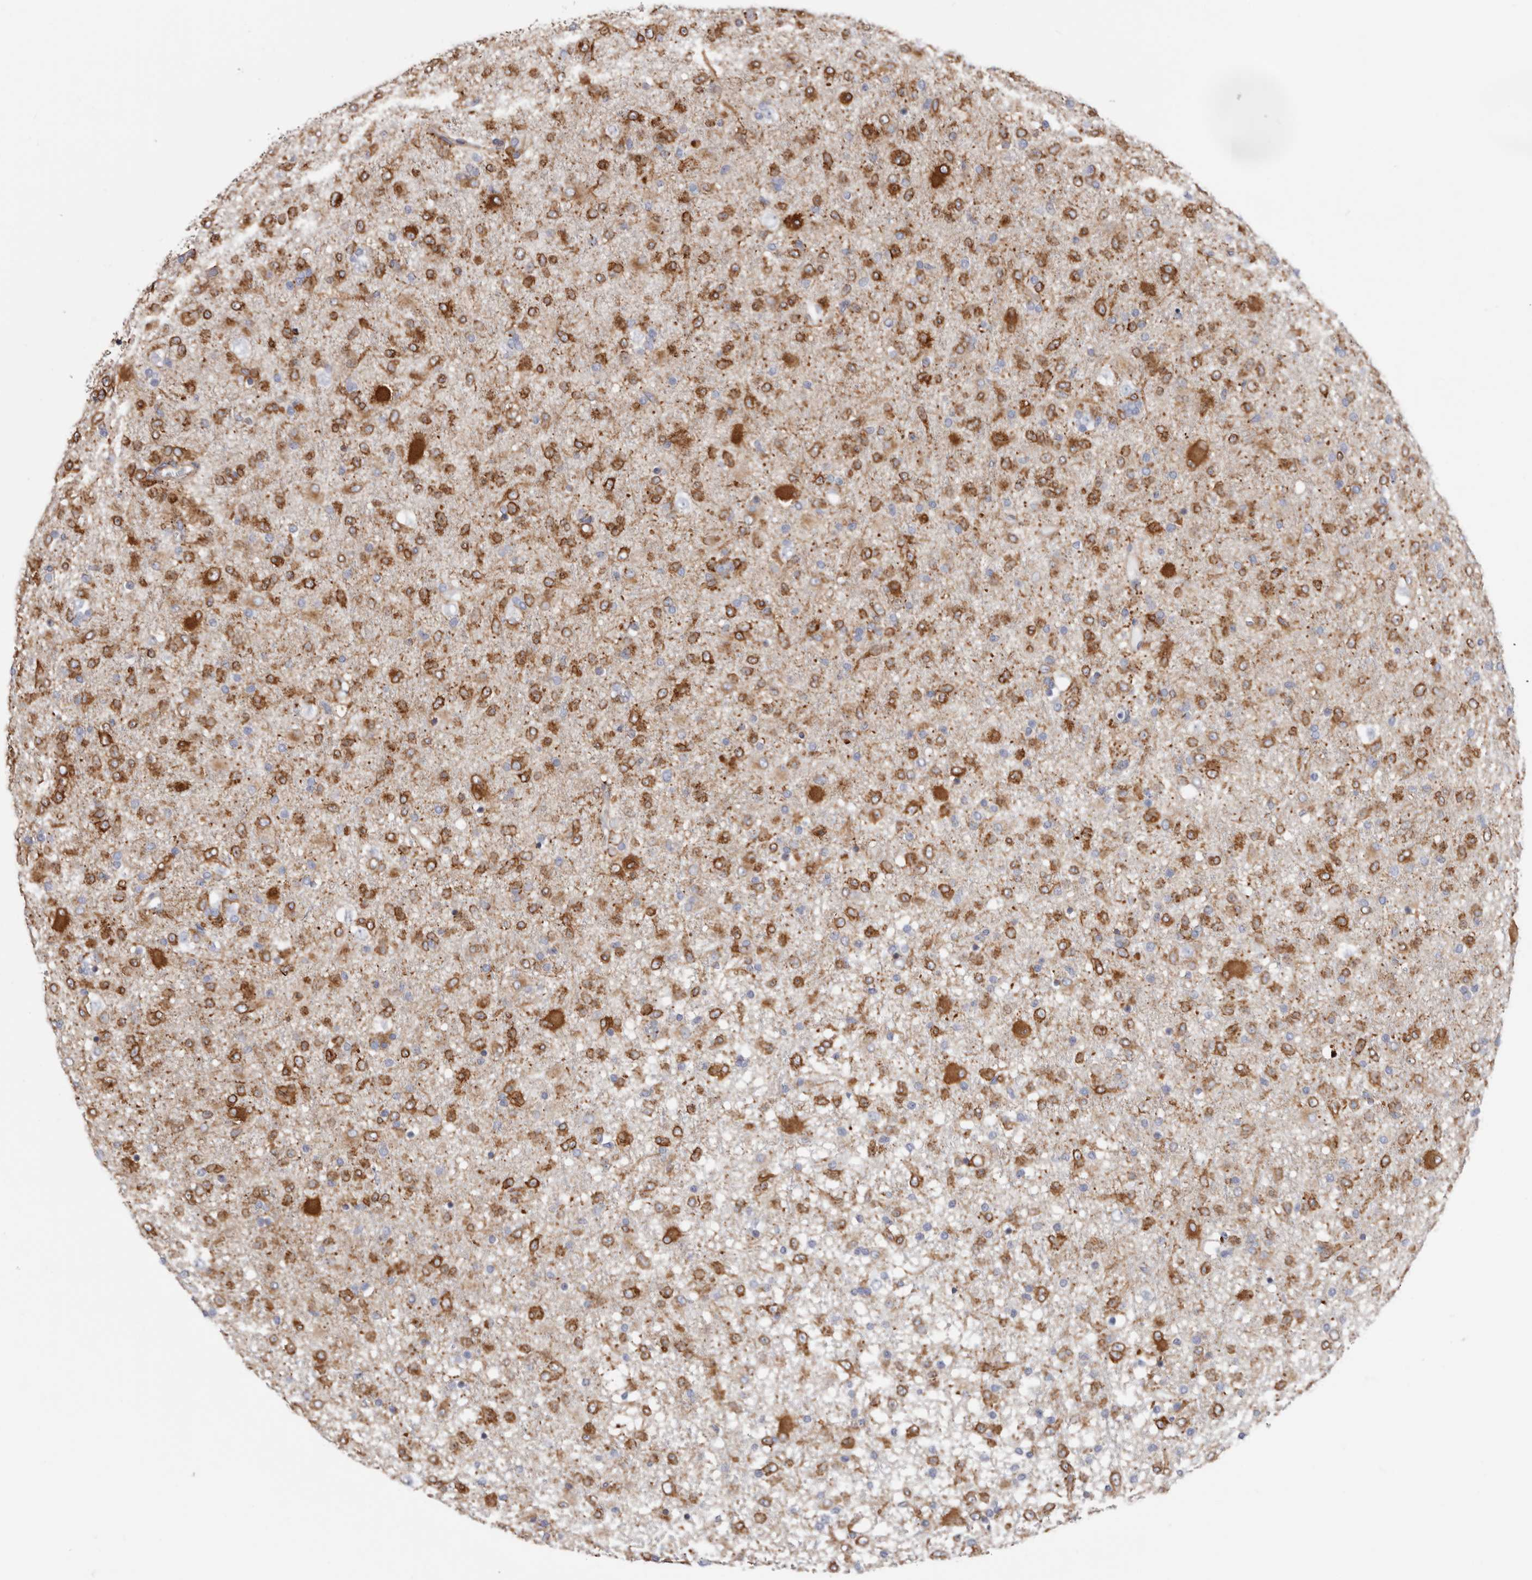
{"staining": {"intensity": "moderate", "quantity": ">75%", "location": "cytoplasmic/membranous"}, "tissue": "glioma", "cell_type": "Tumor cells", "image_type": "cancer", "snomed": [{"axis": "morphology", "description": "Glioma, malignant, Low grade"}, {"axis": "topography", "description": "Brain"}], "caption": "The immunohistochemical stain shows moderate cytoplasmic/membranous positivity in tumor cells of glioma tissue.", "gene": "SEMA3E", "patient": {"sex": "male", "age": 65}}